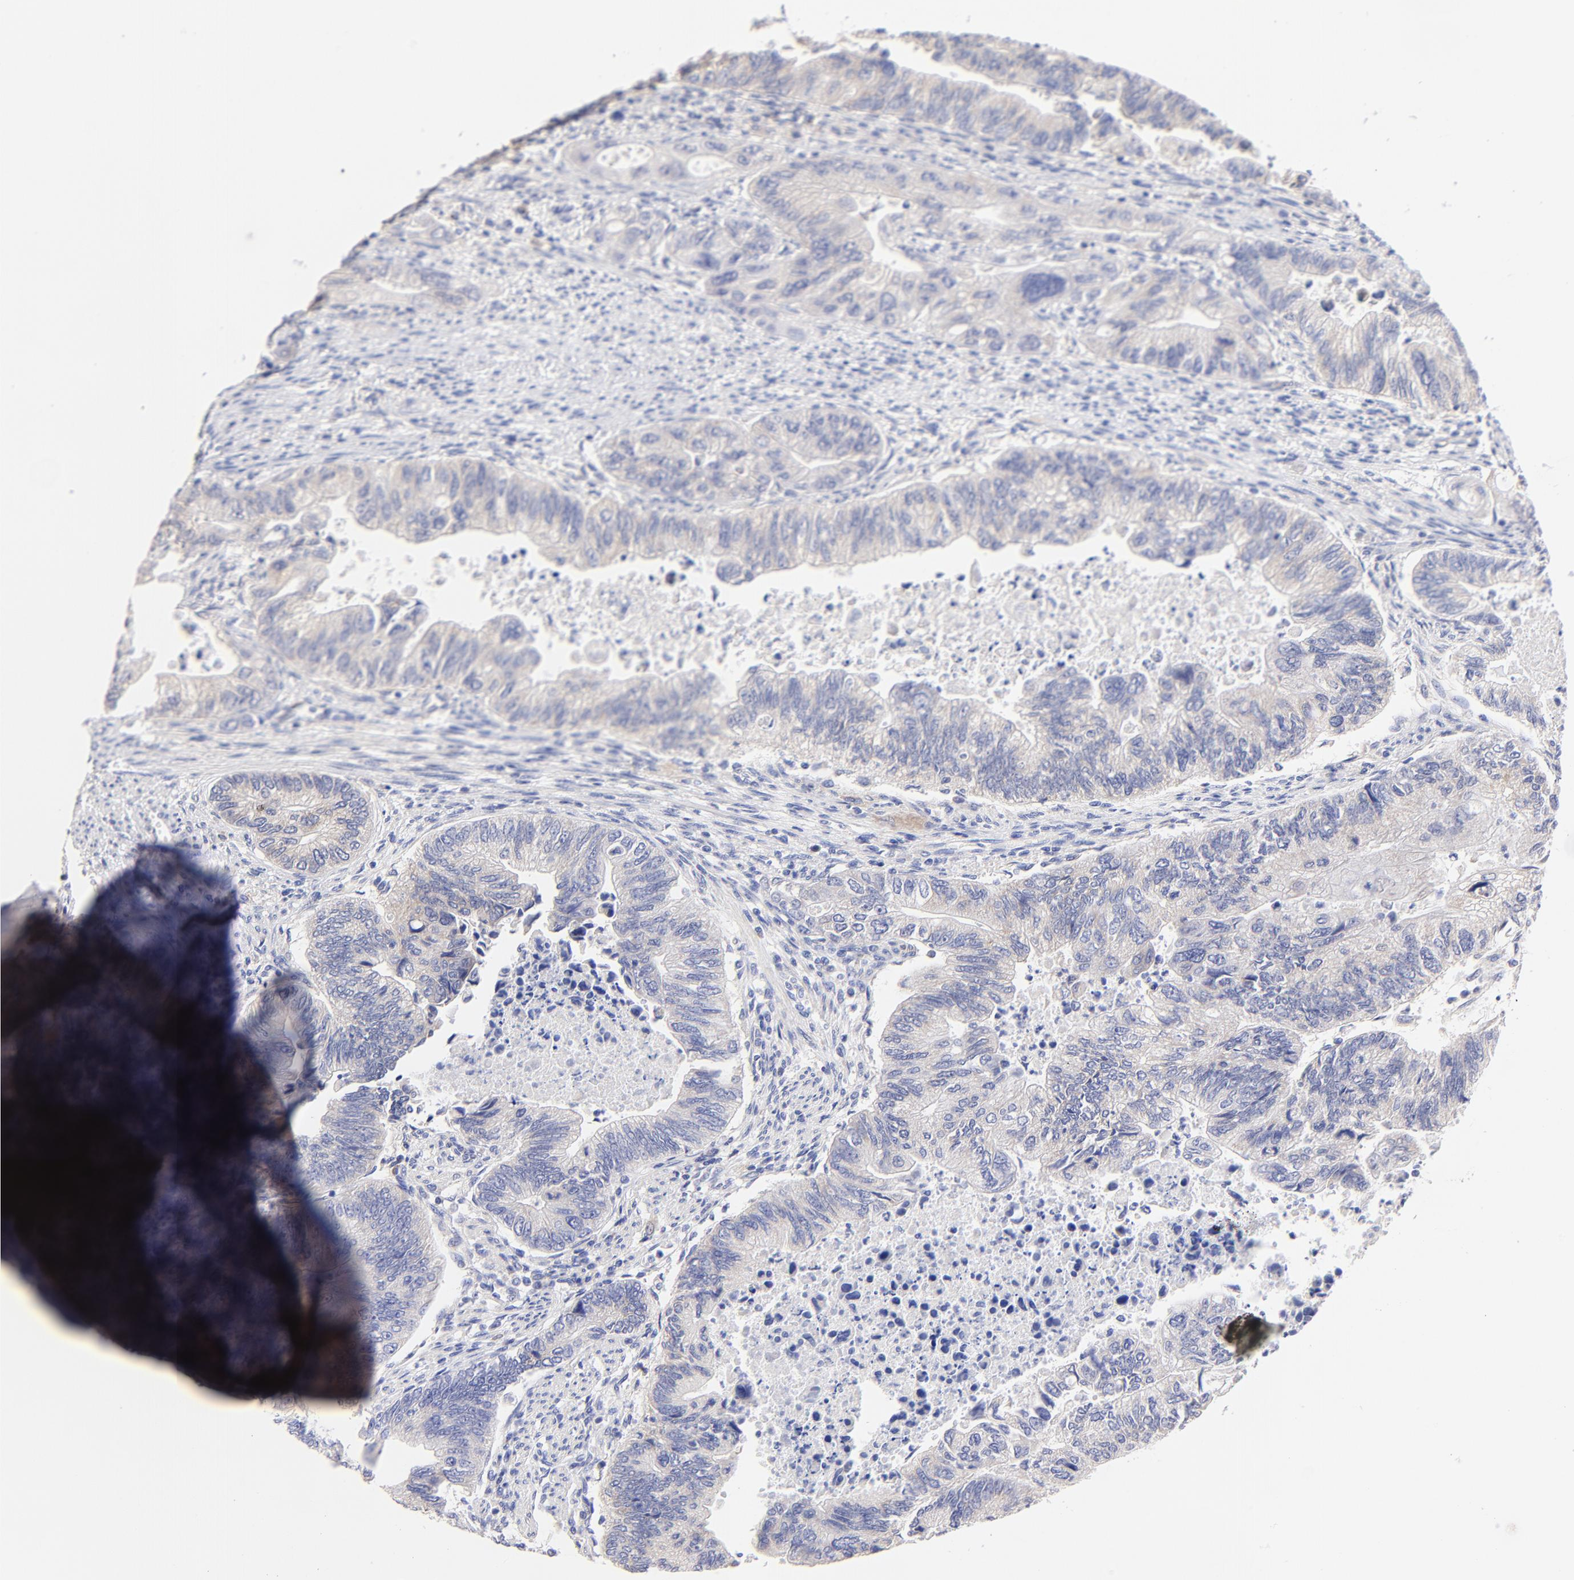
{"staining": {"intensity": "weak", "quantity": "<25%", "location": "cytoplasmic/membranous"}, "tissue": "colorectal cancer", "cell_type": "Tumor cells", "image_type": "cancer", "snomed": [{"axis": "morphology", "description": "Adenocarcinoma, NOS"}, {"axis": "topography", "description": "Colon"}], "caption": "IHC photomicrograph of neoplastic tissue: human adenocarcinoma (colorectal) stained with DAB reveals no significant protein positivity in tumor cells.", "gene": "CFAP57", "patient": {"sex": "female", "age": 11}}